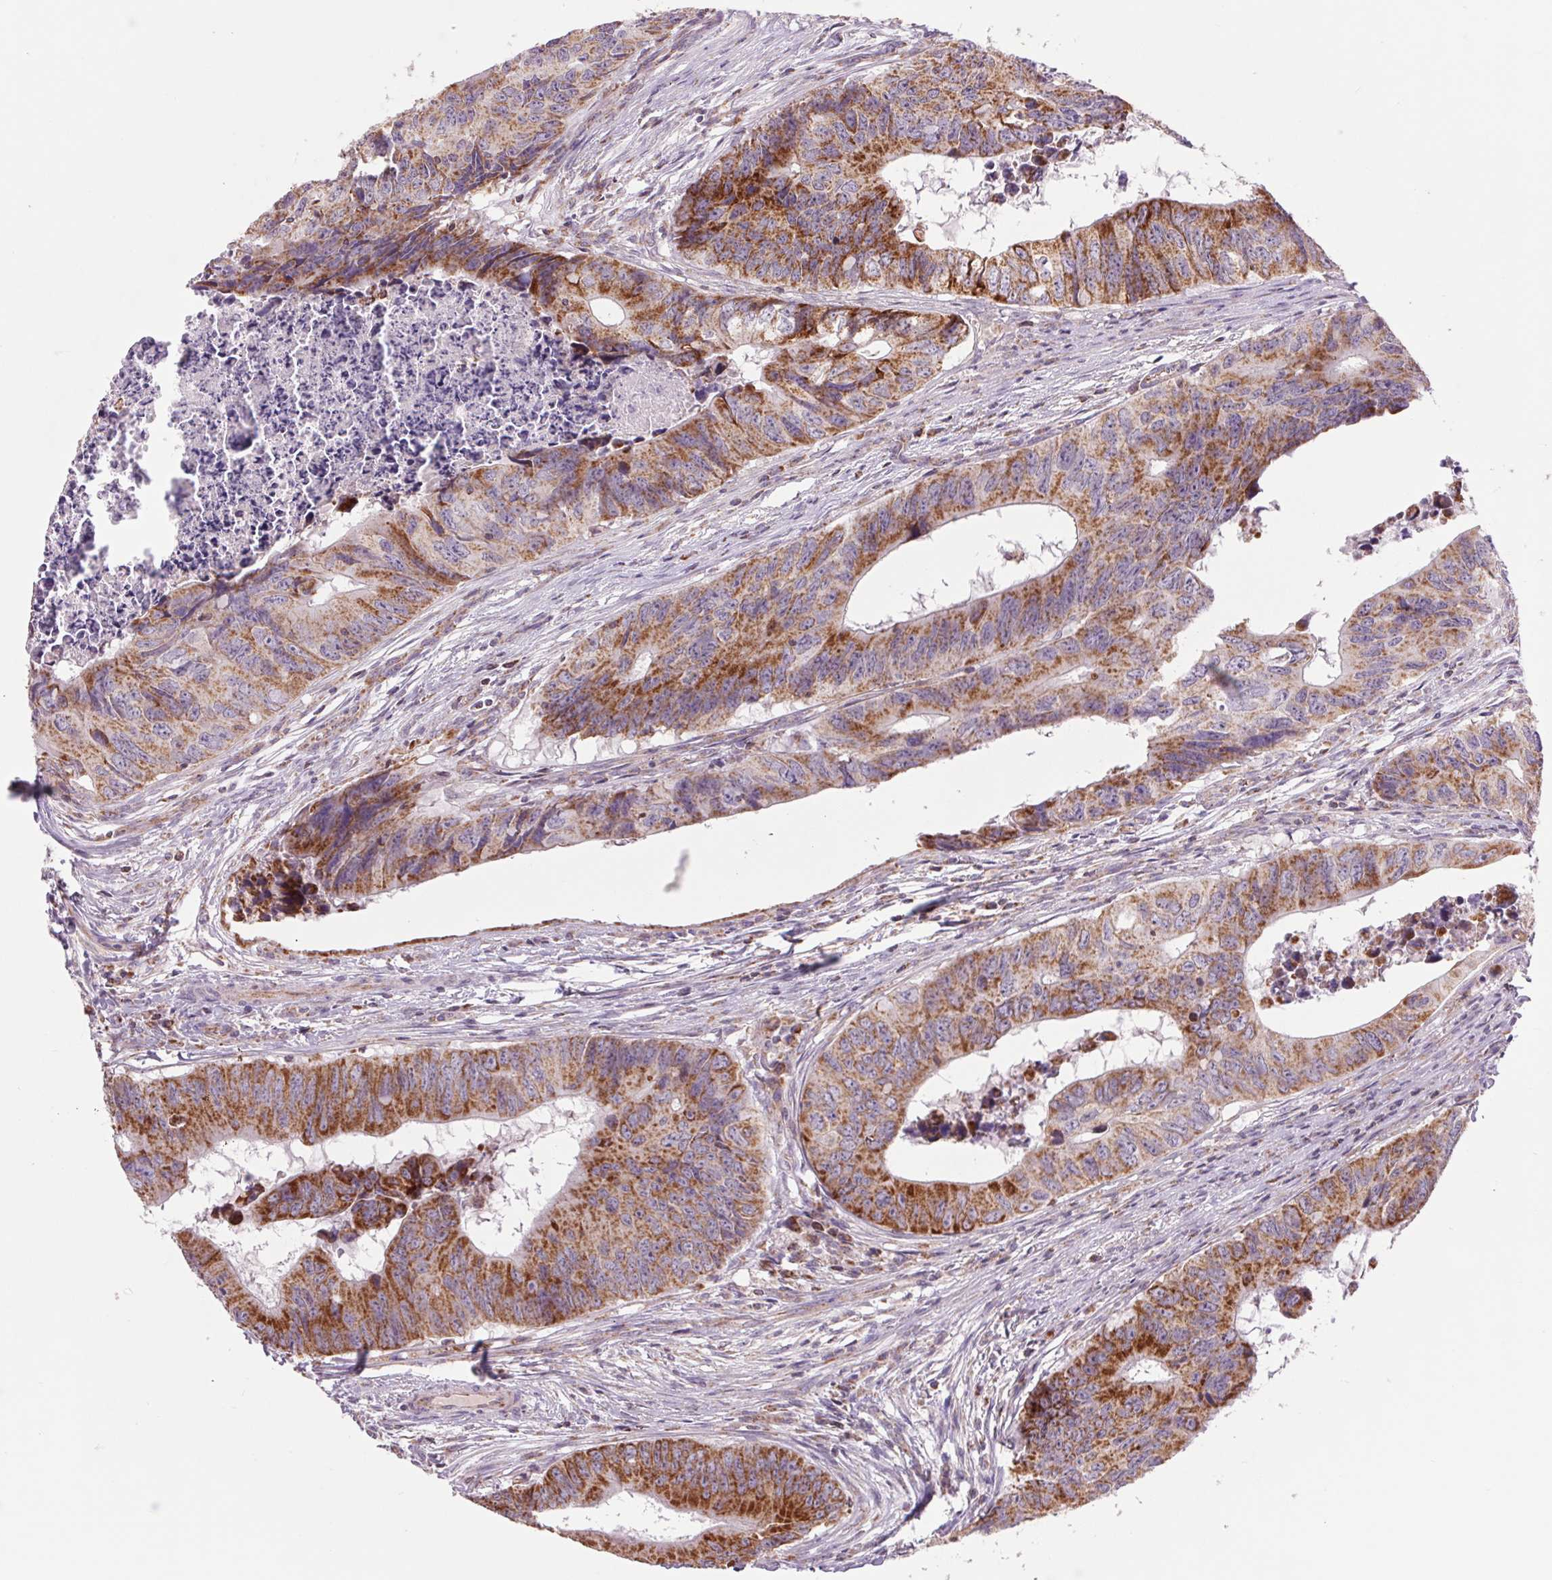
{"staining": {"intensity": "strong", "quantity": ">75%", "location": "cytoplasmic/membranous"}, "tissue": "colorectal cancer", "cell_type": "Tumor cells", "image_type": "cancer", "snomed": [{"axis": "morphology", "description": "Adenocarcinoma, NOS"}, {"axis": "topography", "description": "Colon"}], "caption": "A micrograph of adenocarcinoma (colorectal) stained for a protein displays strong cytoplasmic/membranous brown staining in tumor cells. The protein of interest is stained brown, and the nuclei are stained in blue (DAB IHC with brightfield microscopy, high magnification).", "gene": "COX6A1", "patient": {"sex": "female", "age": 82}}